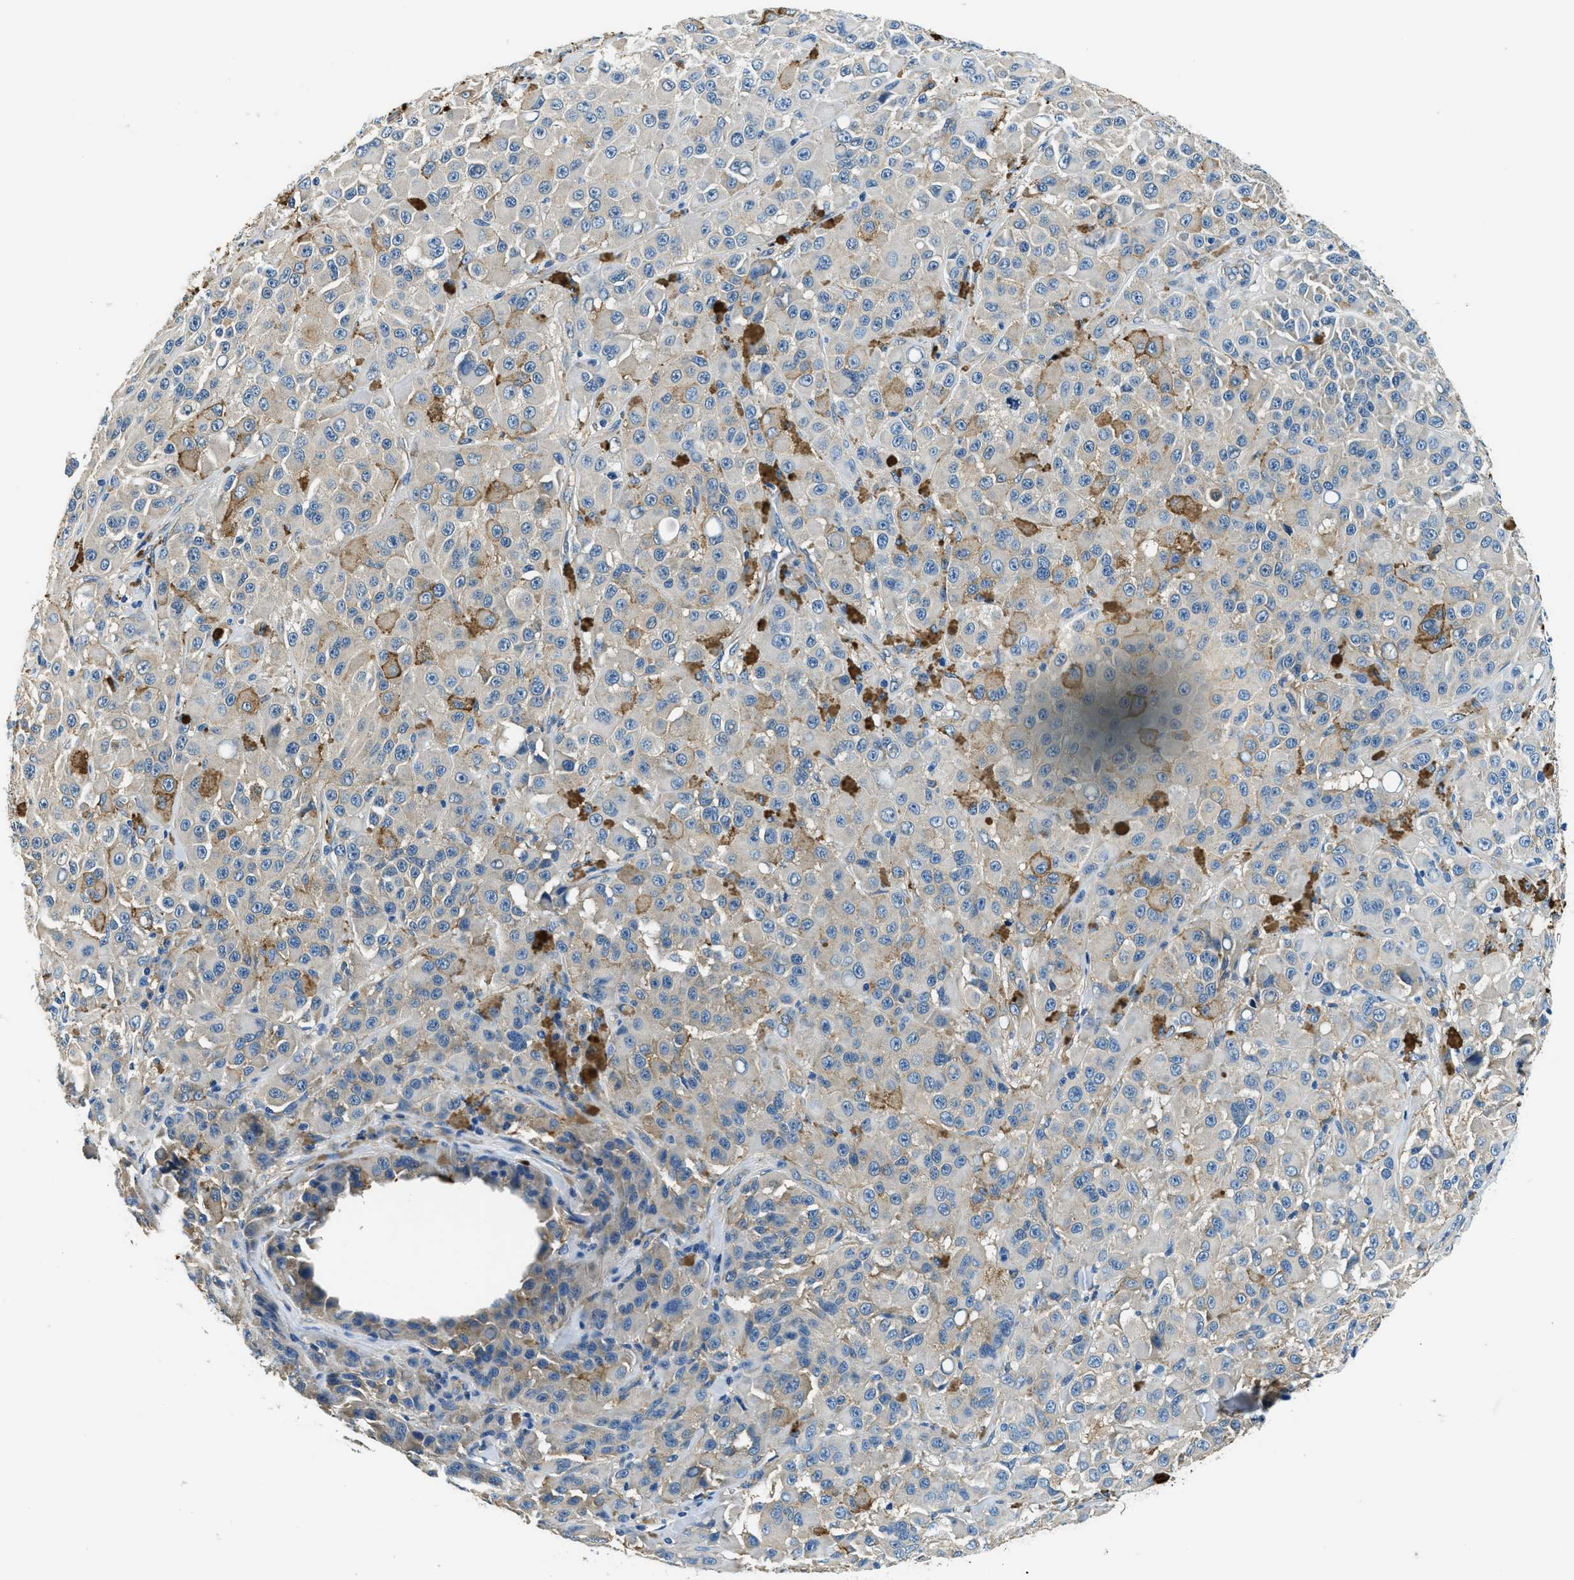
{"staining": {"intensity": "moderate", "quantity": "<25%", "location": "cytoplasmic/membranous"}, "tissue": "melanoma", "cell_type": "Tumor cells", "image_type": "cancer", "snomed": [{"axis": "morphology", "description": "Malignant melanoma, NOS"}, {"axis": "topography", "description": "Skin"}], "caption": "Protein analysis of malignant melanoma tissue demonstrates moderate cytoplasmic/membranous positivity in about <25% of tumor cells.", "gene": "TWF1", "patient": {"sex": "male", "age": 84}}